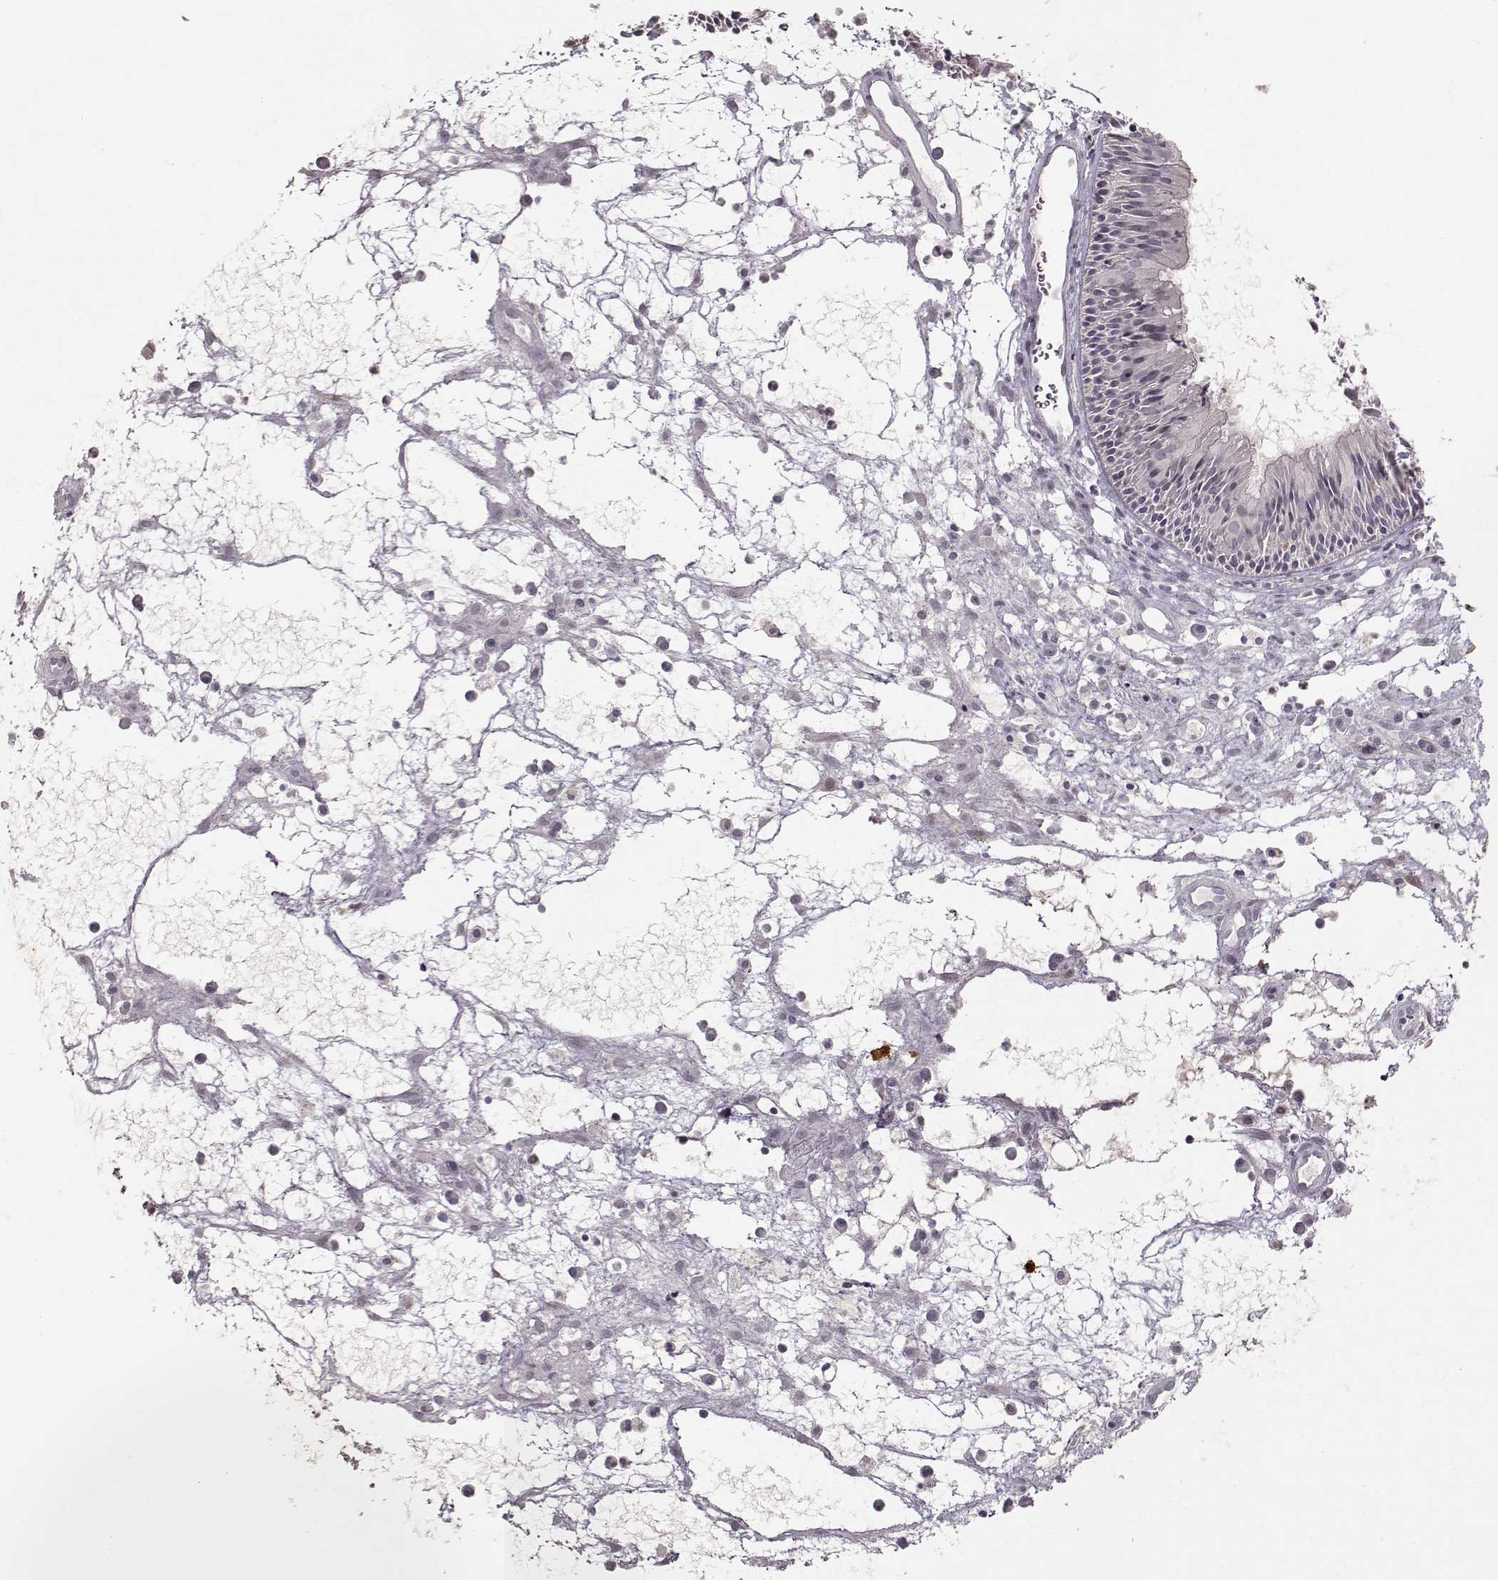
{"staining": {"intensity": "negative", "quantity": "none", "location": "none"}, "tissue": "nasopharynx", "cell_type": "Respiratory epithelial cells", "image_type": "normal", "snomed": [{"axis": "morphology", "description": "Normal tissue, NOS"}, {"axis": "topography", "description": "Nasopharynx"}], "caption": "Human nasopharynx stained for a protein using immunohistochemistry displays no expression in respiratory epithelial cells.", "gene": "S100B", "patient": {"sex": "male", "age": 31}}